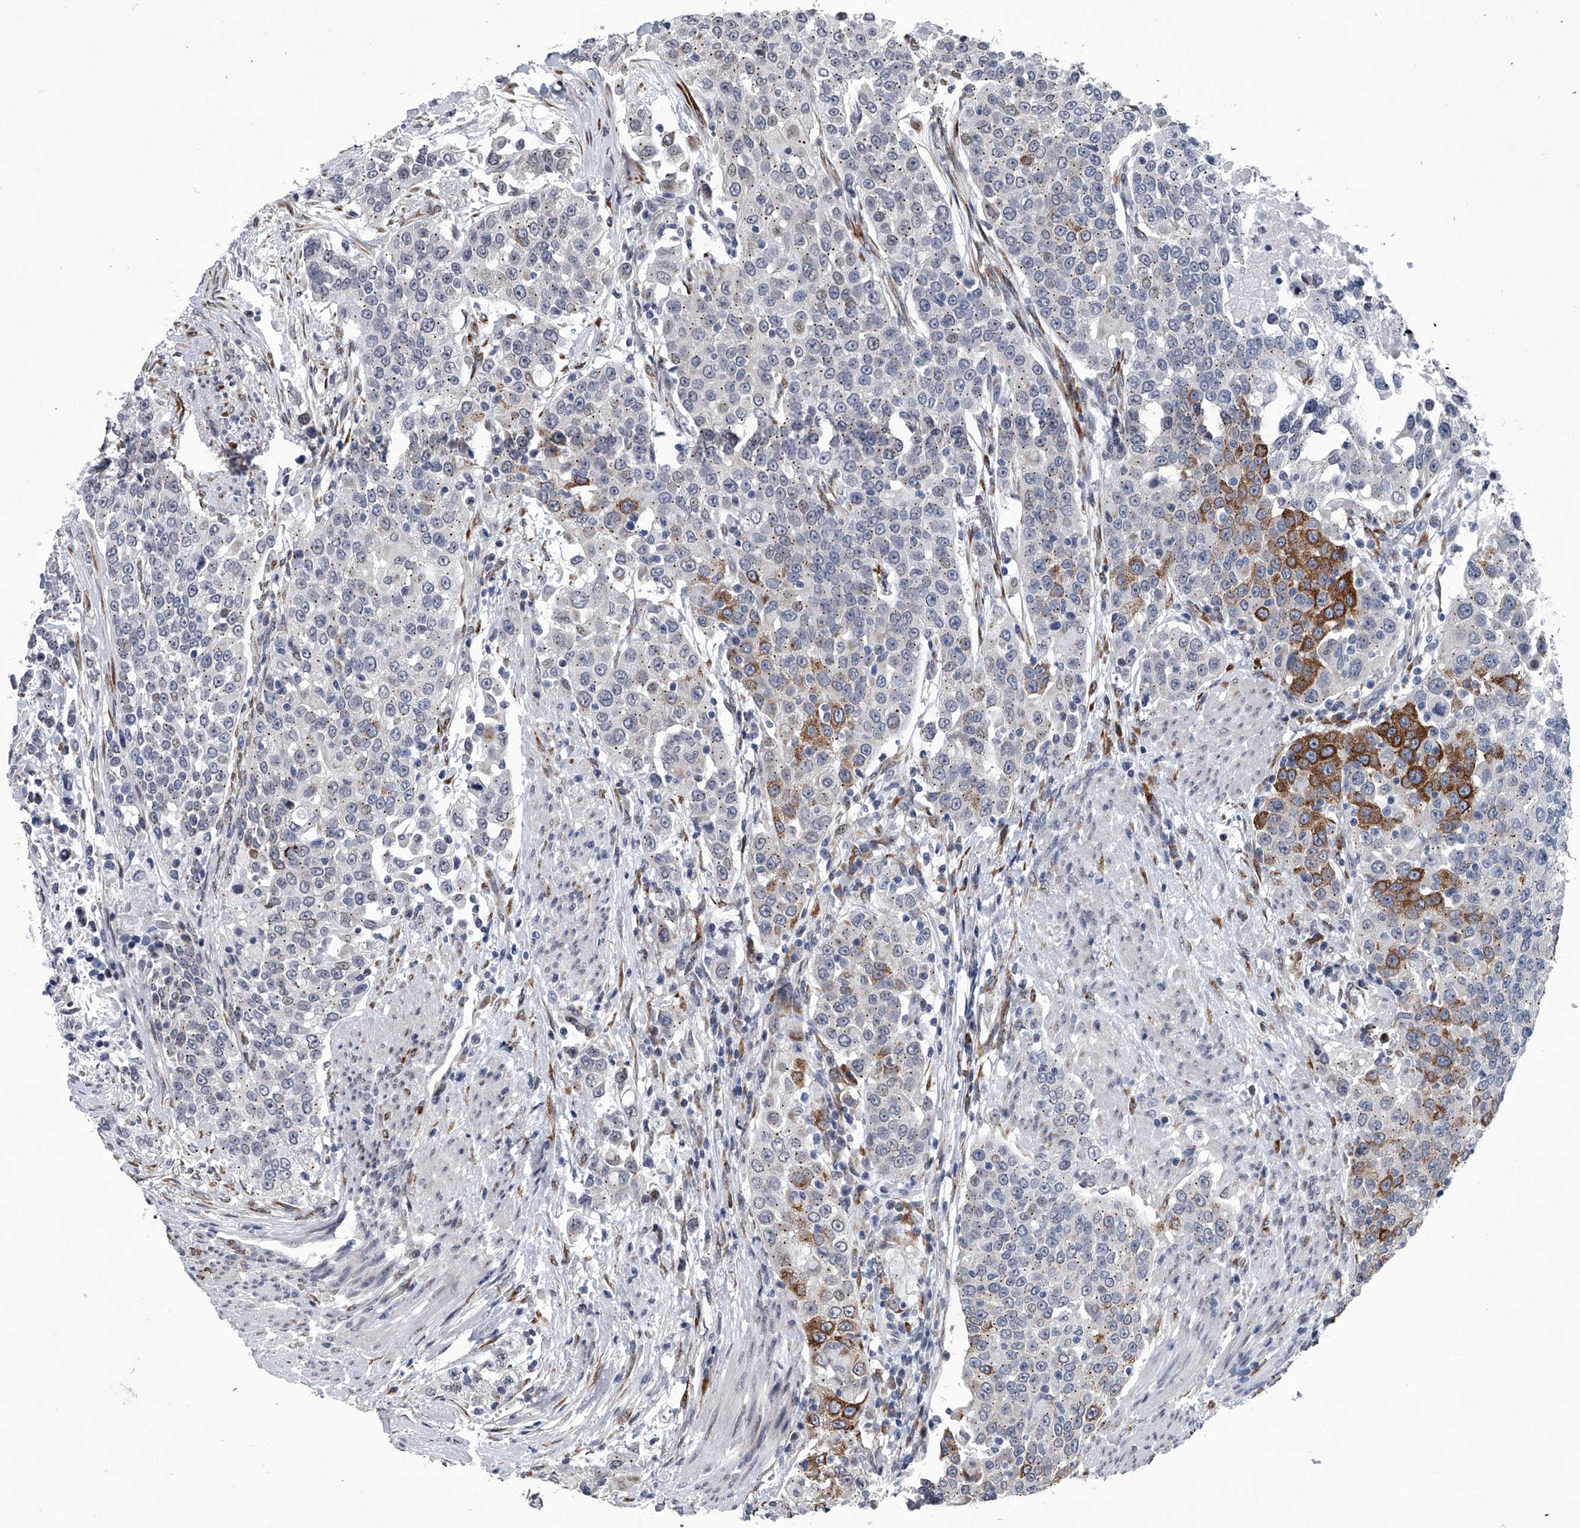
{"staining": {"intensity": "strong", "quantity": "<25%", "location": "cytoplasmic/membranous"}, "tissue": "urothelial cancer", "cell_type": "Tumor cells", "image_type": "cancer", "snomed": [{"axis": "morphology", "description": "Urothelial carcinoma, High grade"}, {"axis": "topography", "description": "Urinary bladder"}], "caption": "Strong cytoplasmic/membranous positivity is seen in about <25% of tumor cells in high-grade urothelial carcinoma. The protein is shown in brown color, while the nuclei are stained blue.", "gene": "PPP2R5D", "patient": {"sex": "female", "age": 80}}